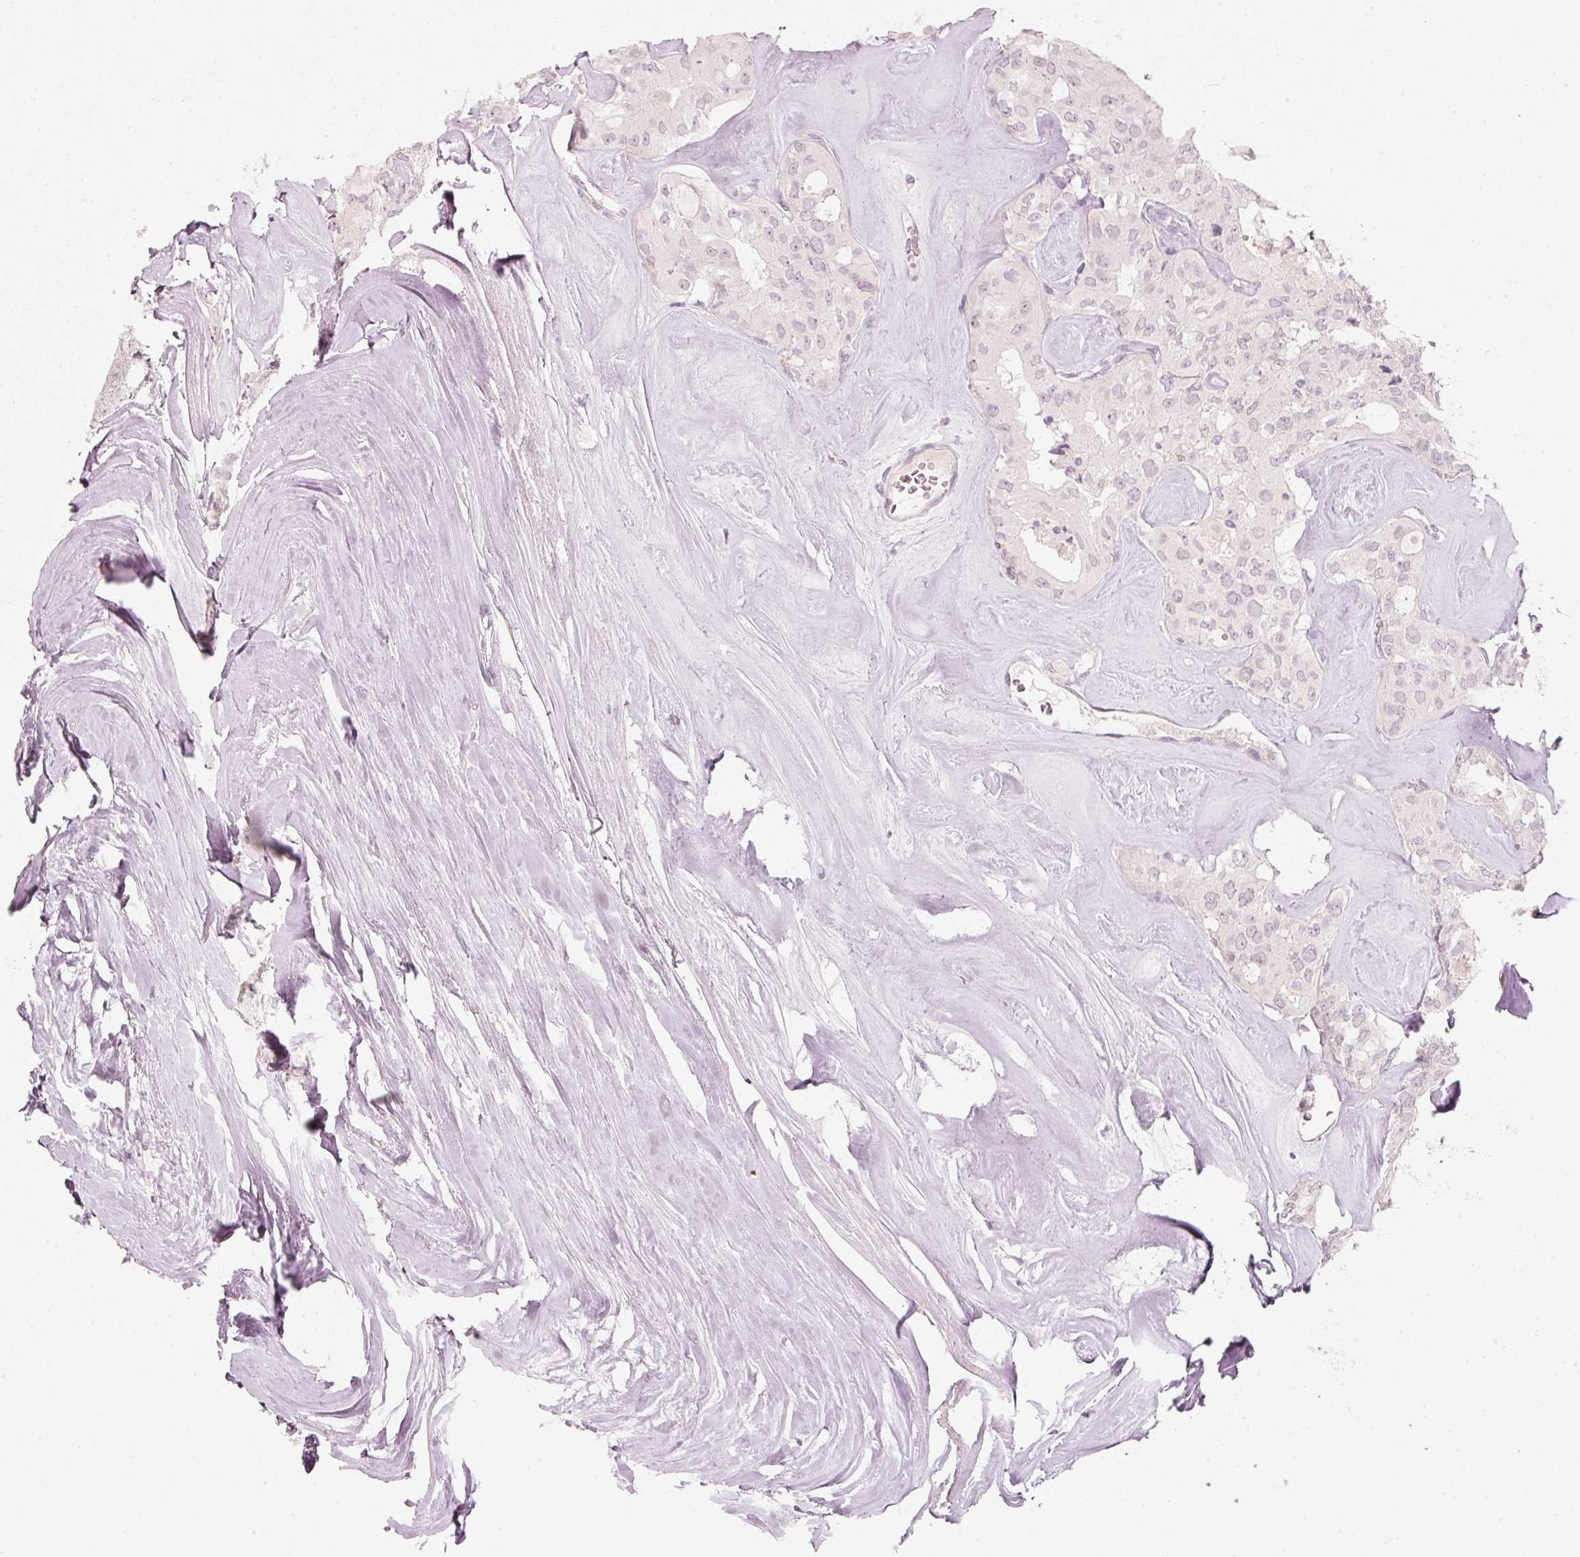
{"staining": {"intensity": "negative", "quantity": "none", "location": "none"}, "tissue": "thyroid cancer", "cell_type": "Tumor cells", "image_type": "cancer", "snomed": [{"axis": "morphology", "description": "Follicular adenoma carcinoma, NOS"}, {"axis": "topography", "description": "Thyroid gland"}], "caption": "The micrograph demonstrates no significant expression in tumor cells of thyroid cancer.", "gene": "STEAP1", "patient": {"sex": "male", "age": 75}}